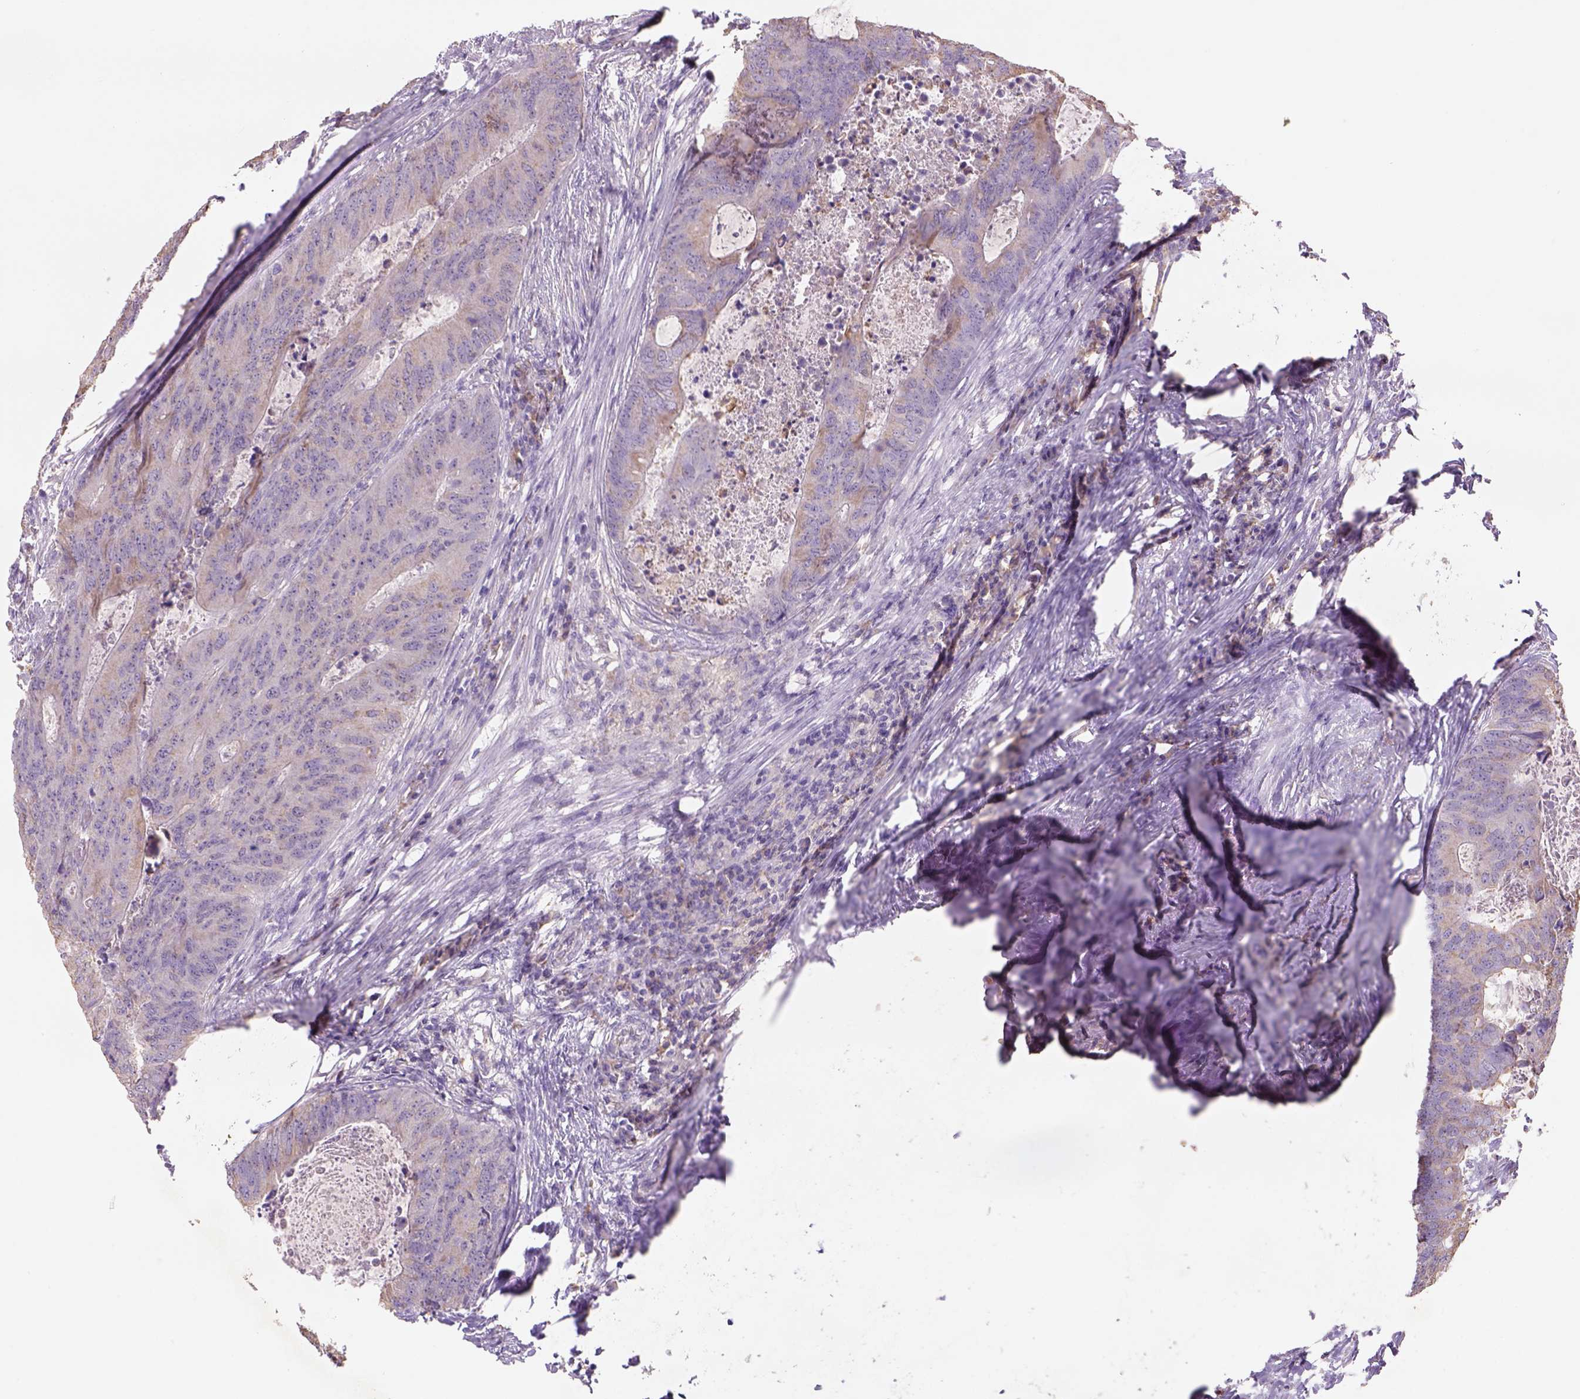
{"staining": {"intensity": "weak", "quantity": "25%-75%", "location": "cytoplasmic/membranous"}, "tissue": "colorectal cancer", "cell_type": "Tumor cells", "image_type": "cancer", "snomed": [{"axis": "morphology", "description": "Adenocarcinoma, NOS"}, {"axis": "topography", "description": "Colon"}], "caption": "This image shows immunohistochemistry (IHC) staining of human adenocarcinoma (colorectal), with low weak cytoplasmic/membranous positivity in about 25%-75% of tumor cells.", "gene": "NAALAD2", "patient": {"sex": "male", "age": 67}}